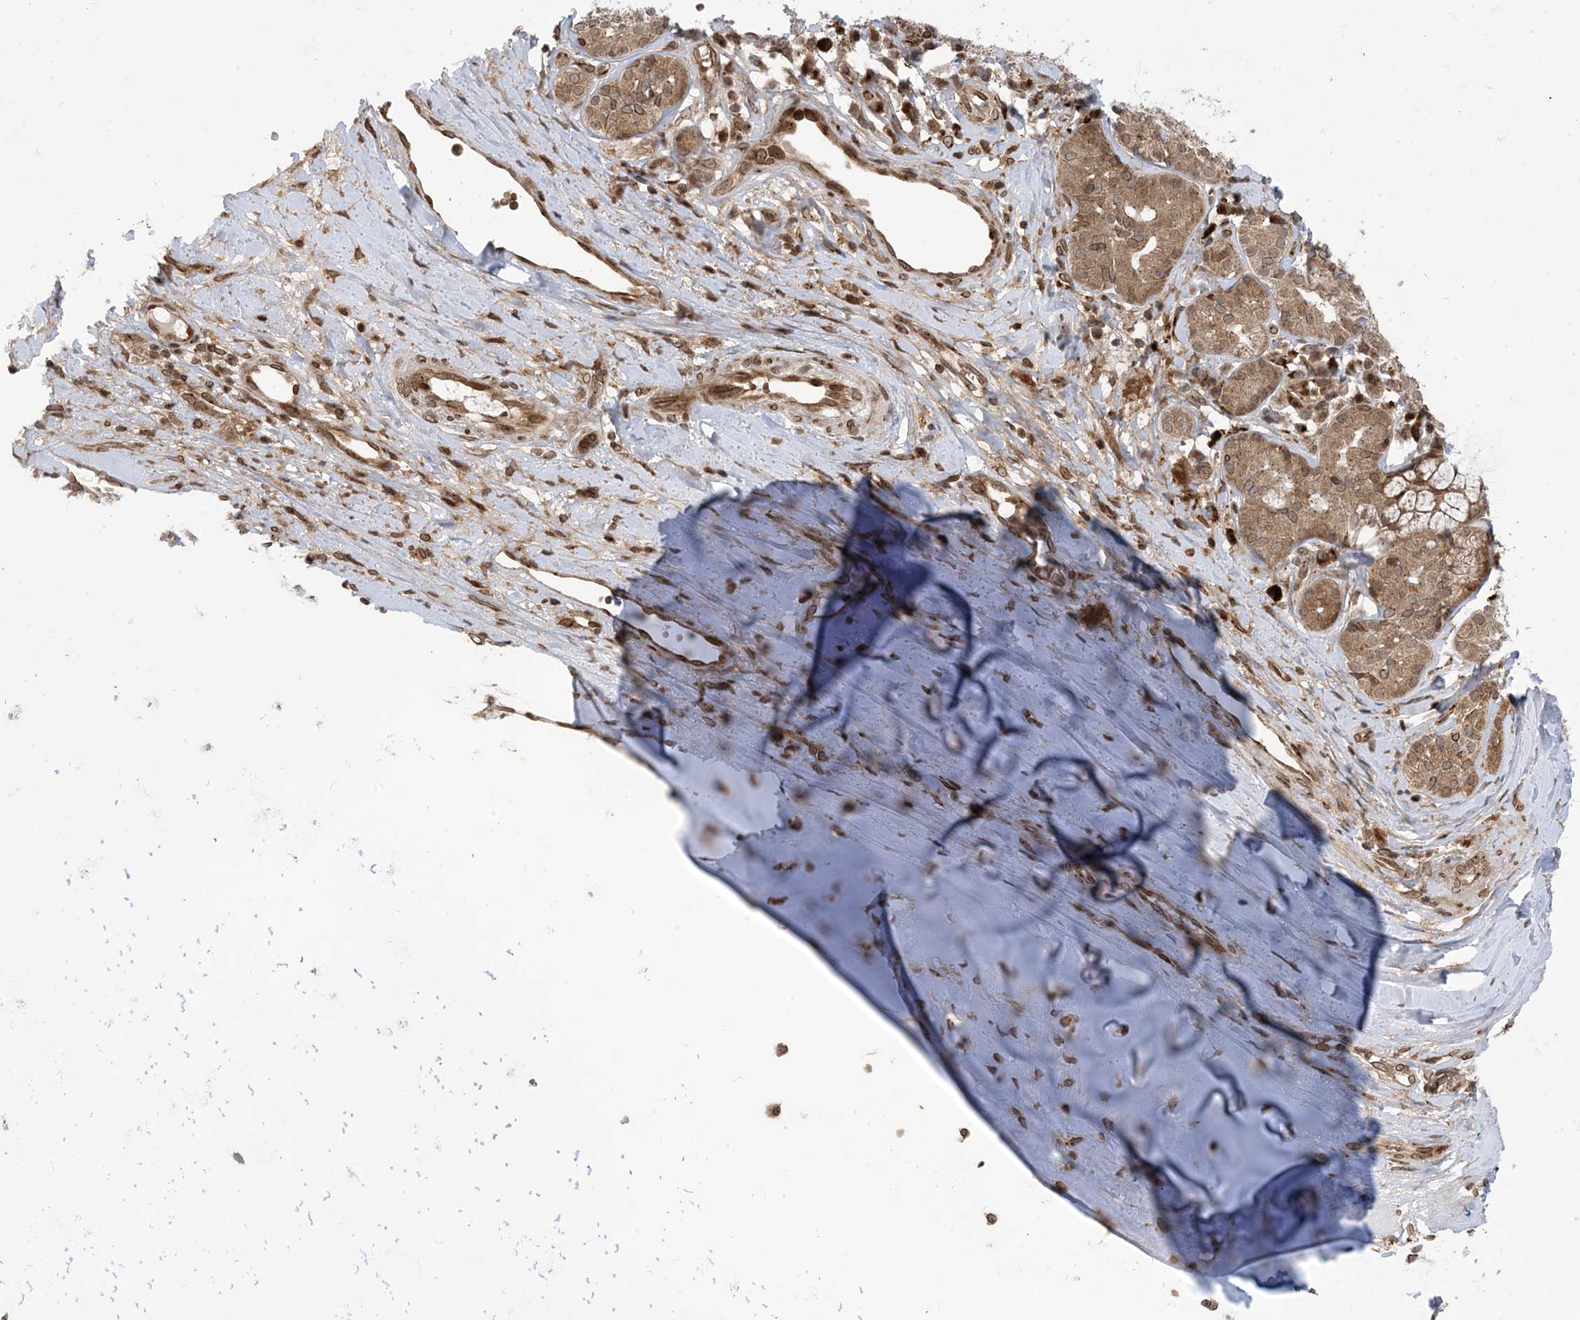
{"staining": {"intensity": "negative", "quantity": "none", "location": "none"}, "tissue": "adipose tissue", "cell_type": "Adipocytes", "image_type": "normal", "snomed": [{"axis": "morphology", "description": "Normal tissue, NOS"}, {"axis": "morphology", "description": "Basal cell carcinoma"}, {"axis": "topography", "description": "Cartilage tissue"}, {"axis": "topography", "description": "Nasopharynx"}, {"axis": "topography", "description": "Oral tissue"}], "caption": "This is an immunohistochemistry histopathology image of normal adipose tissue. There is no positivity in adipocytes.", "gene": "CASP4", "patient": {"sex": "female", "age": 77}}